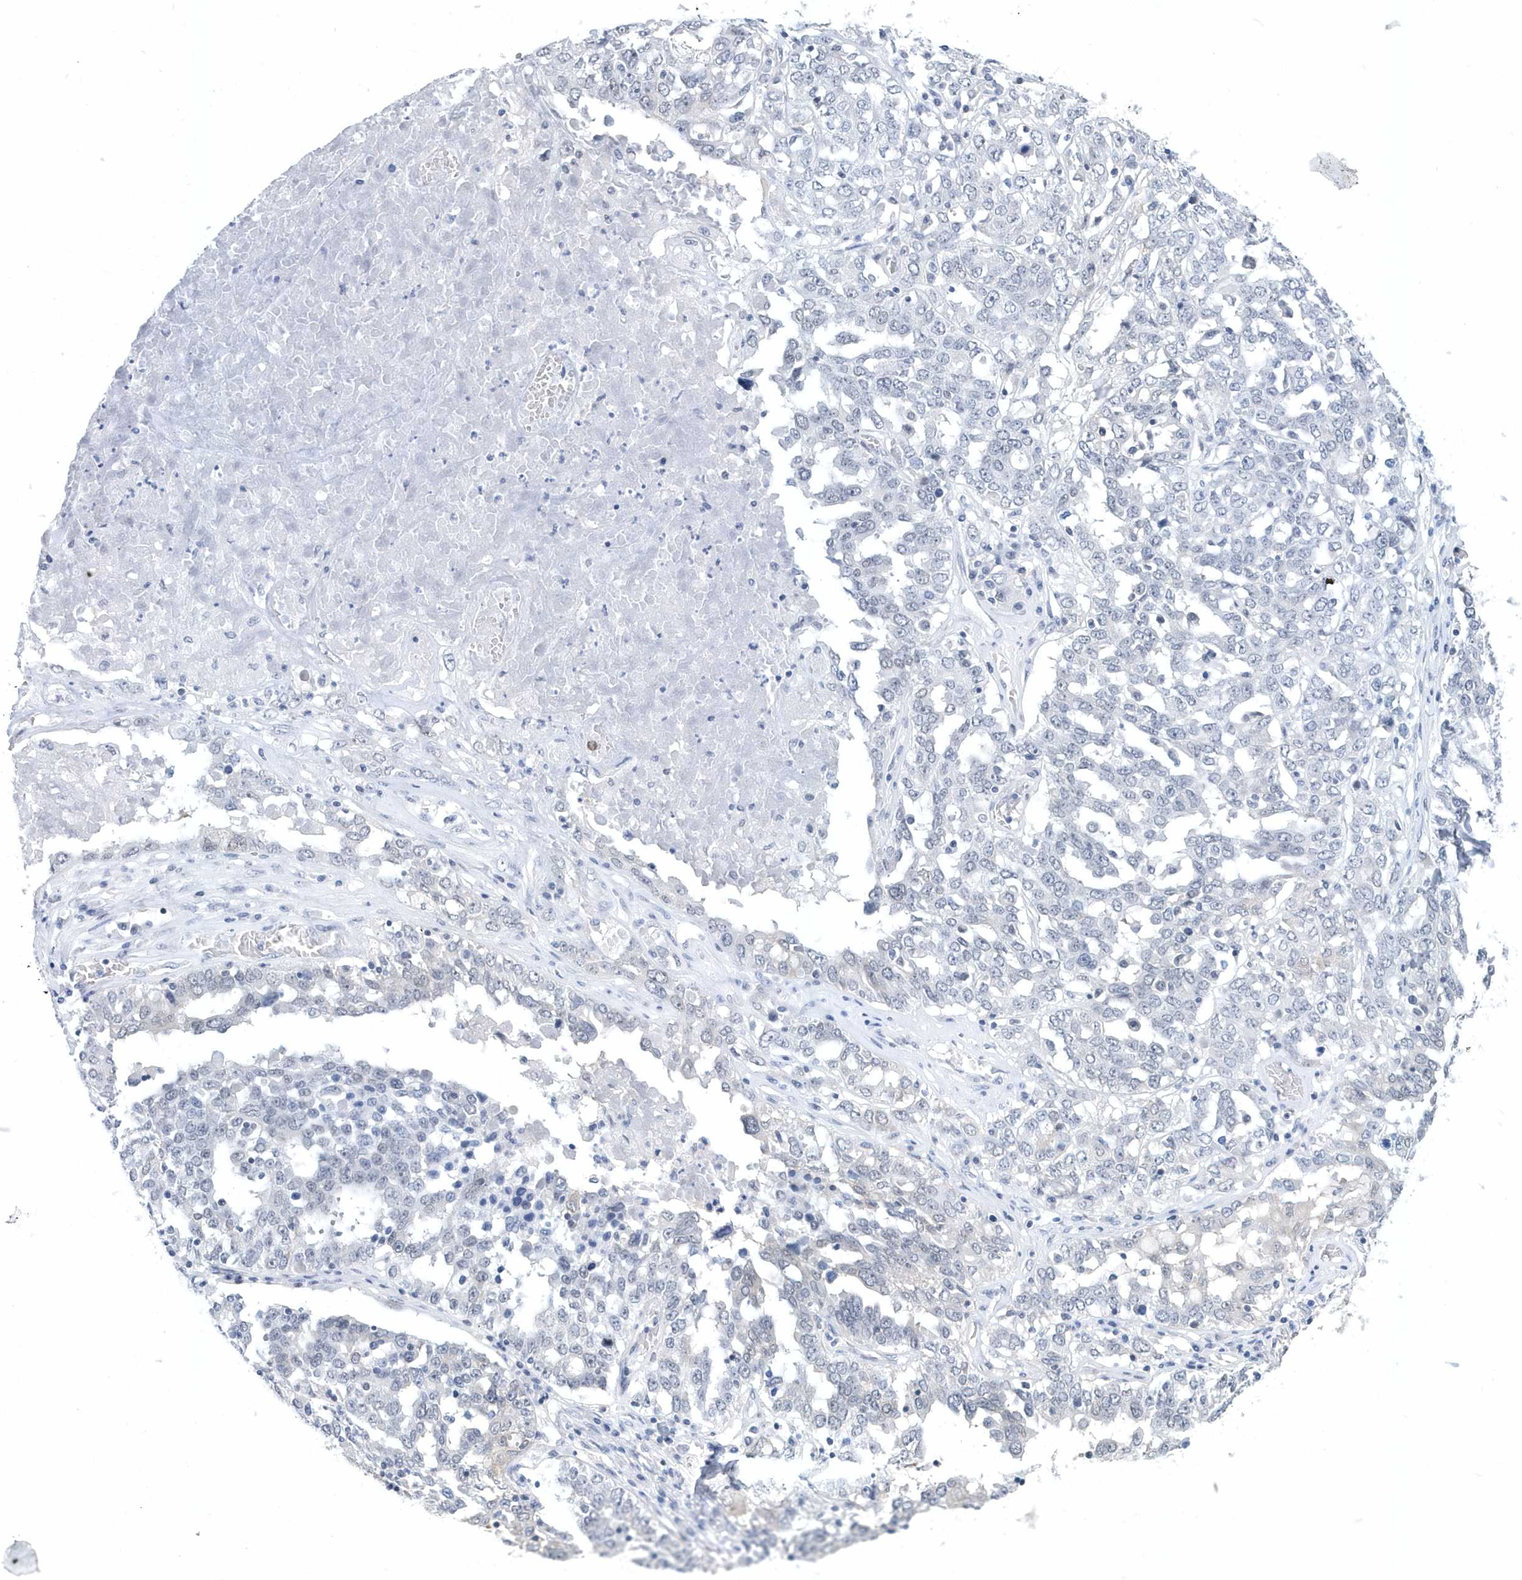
{"staining": {"intensity": "weak", "quantity": "<25%", "location": "cytoplasmic/membranous"}, "tissue": "ovarian cancer", "cell_type": "Tumor cells", "image_type": "cancer", "snomed": [{"axis": "morphology", "description": "Carcinoma, endometroid"}, {"axis": "topography", "description": "Ovary"}], "caption": "Protein analysis of ovarian cancer (endometroid carcinoma) exhibits no significant expression in tumor cells. (Brightfield microscopy of DAB (3,3'-diaminobenzidine) immunohistochemistry at high magnification).", "gene": "SRGAP3", "patient": {"sex": "female", "age": 62}}